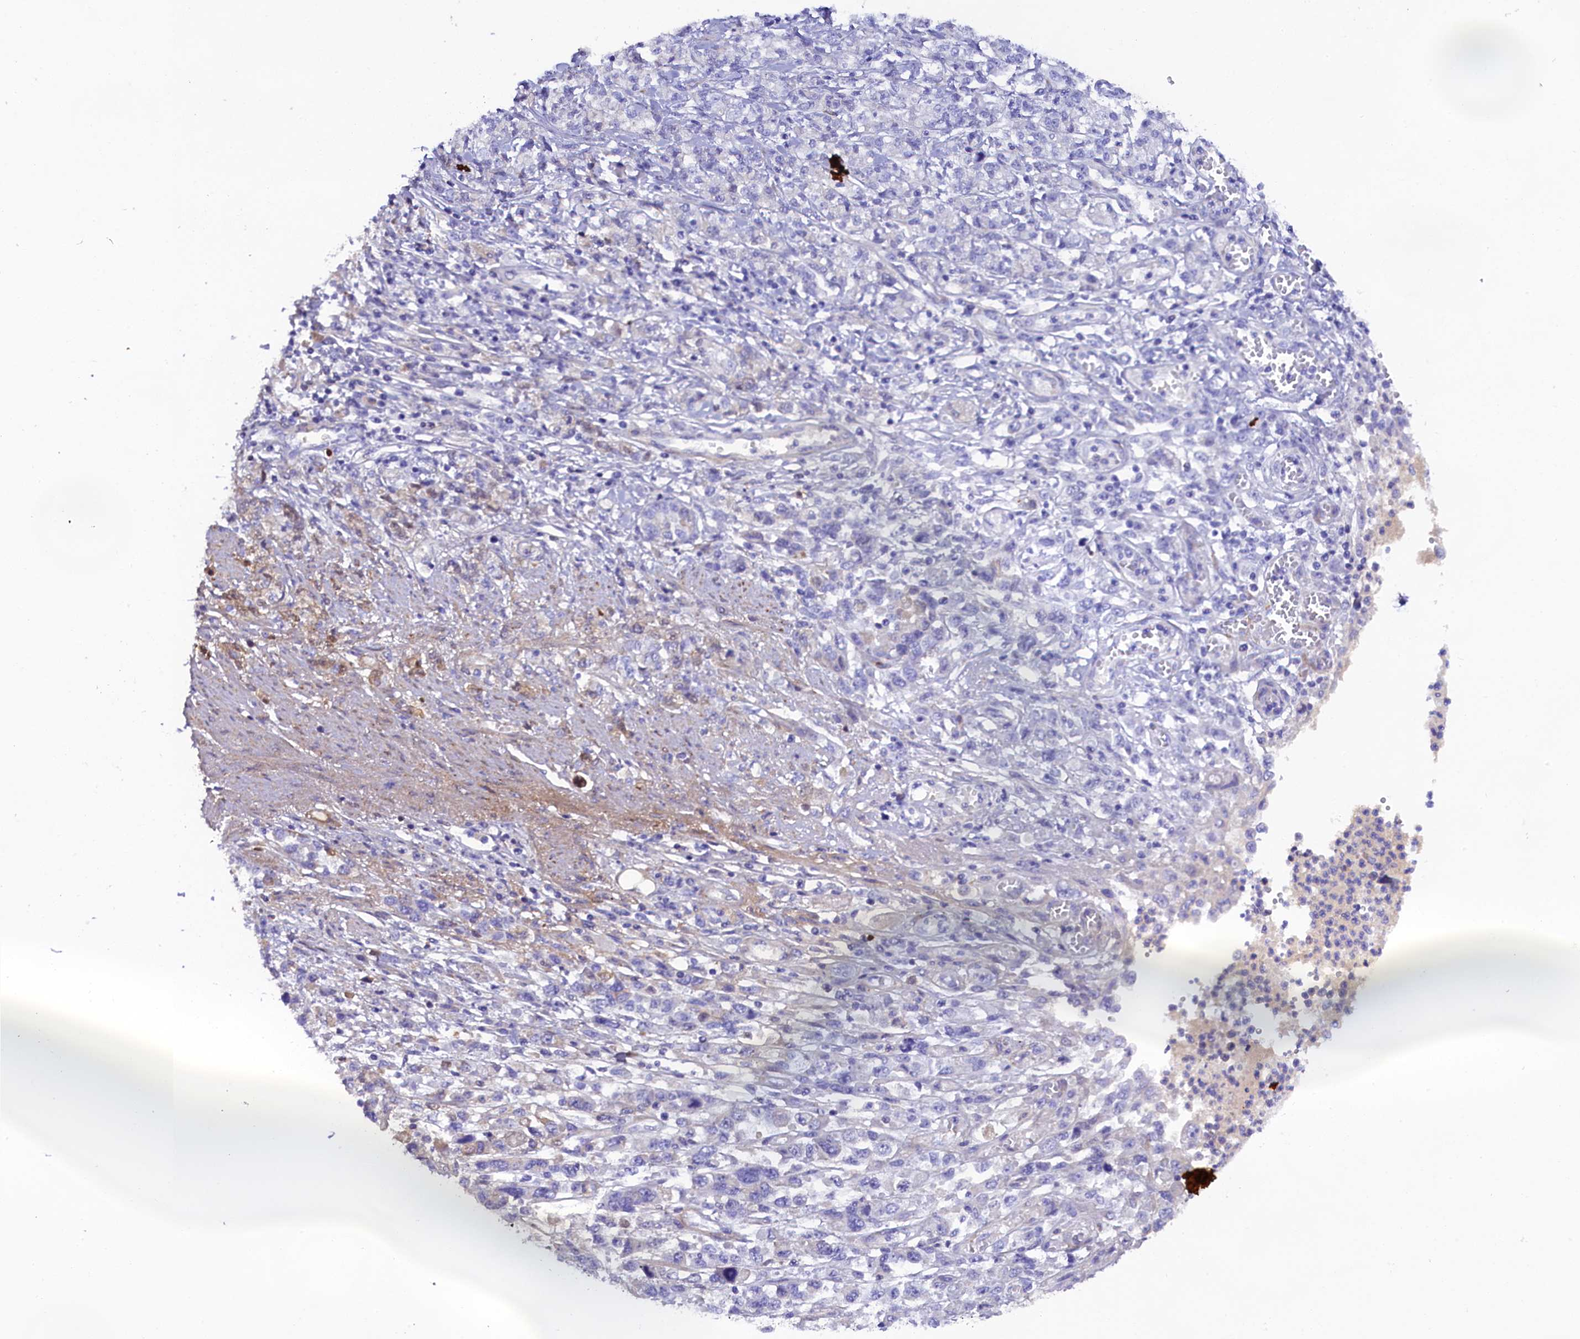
{"staining": {"intensity": "negative", "quantity": "none", "location": "none"}, "tissue": "stomach cancer", "cell_type": "Tumor cells", "image_type": "cancer", "snomed": [{"axis": "morphology", "description": "Adenocarcinoma, NOS"}, {"axis": "topography", "description": "Stomach"}], "caption": "DAB (3,3'-diaminobenzidine) immunohistochemical staining of stomach cancer (adenocarcinoma) exhibits no significant positivity in tumor cells. (DAB (3,3'-diaminobenzidine) IHC visualized using brightfield microscopy, high magnification).", "gene": "SOD3", "patient": {"sex": "female", "age": 76}}